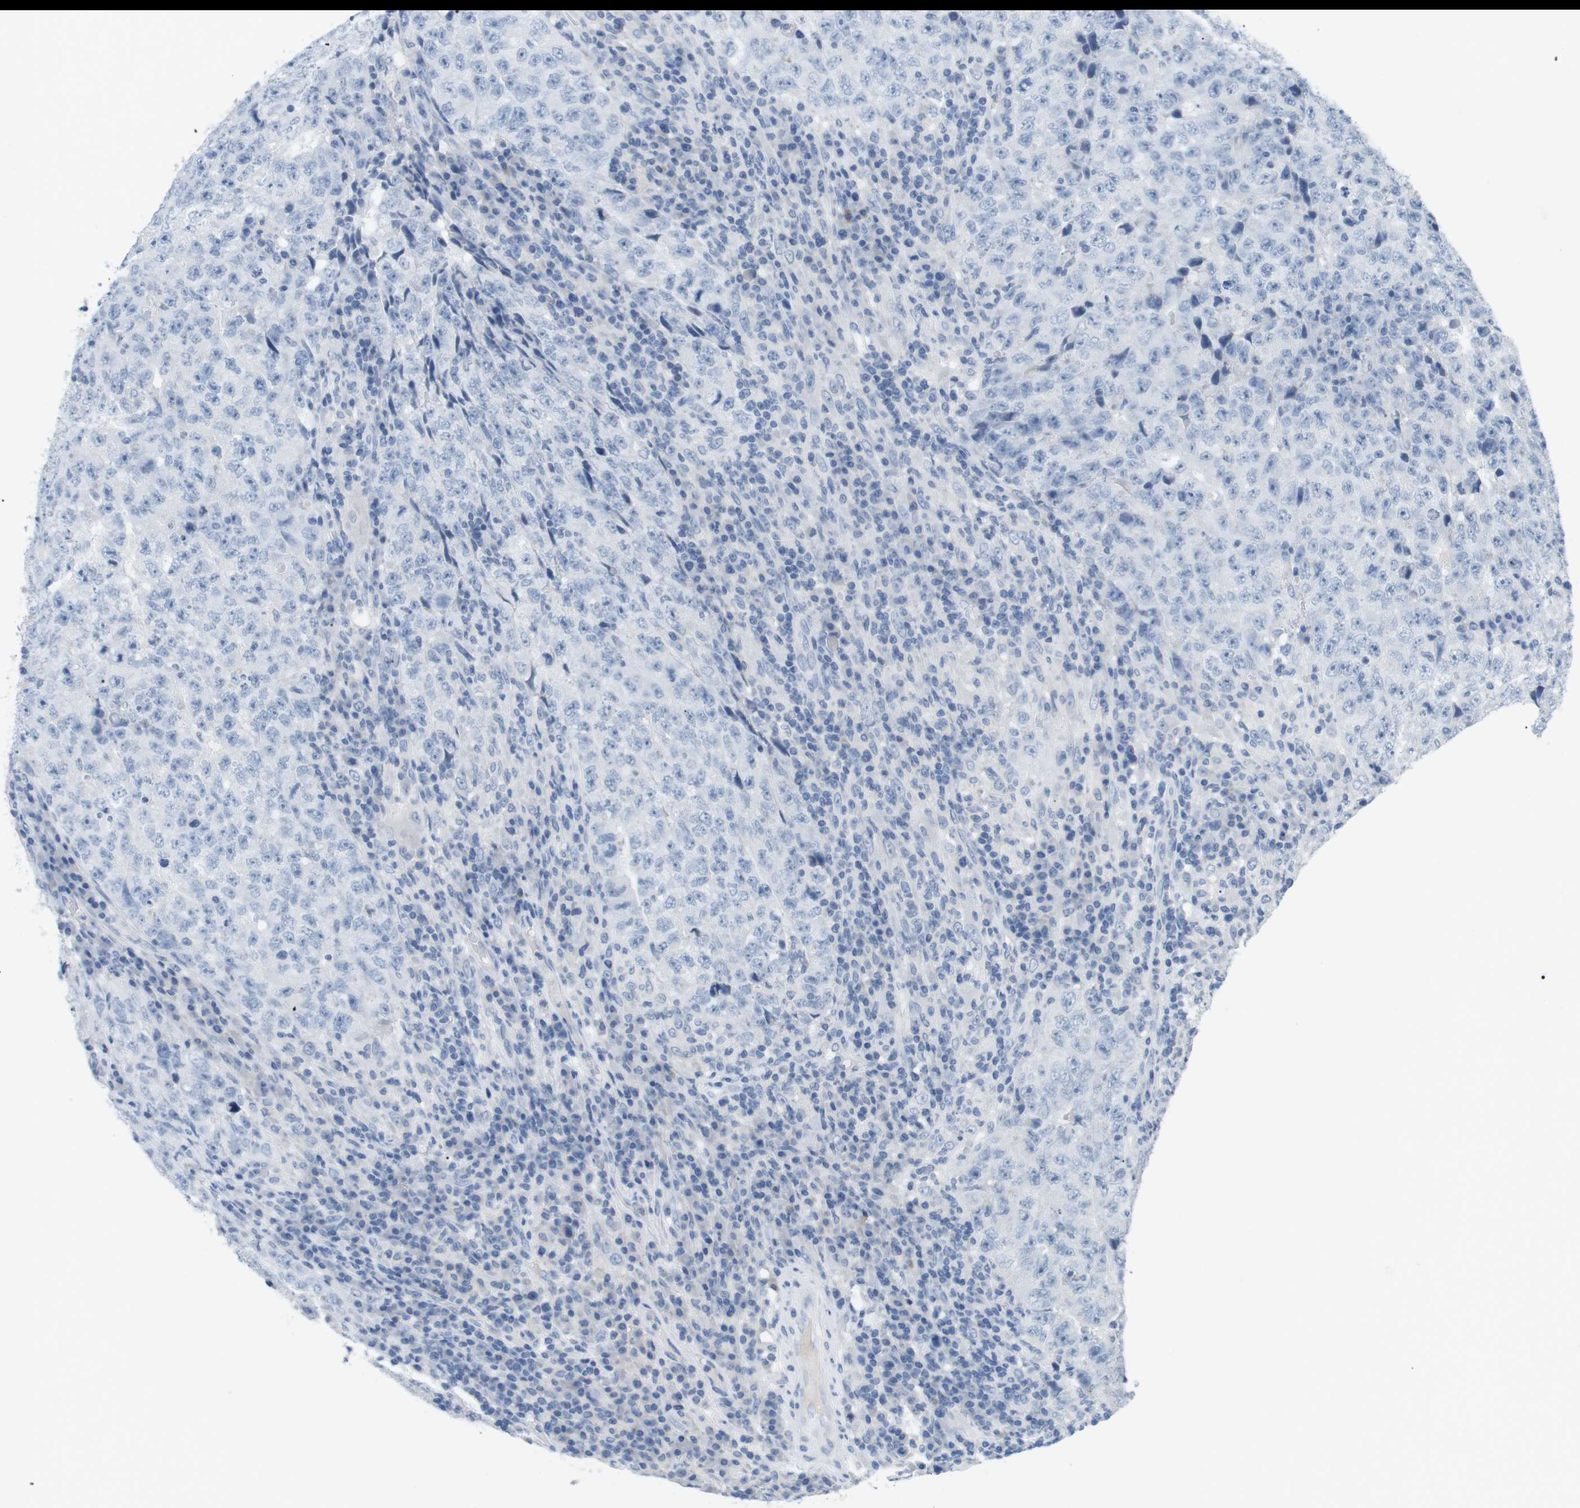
{"staining": {"intensity": "negative", "quantity": "none", "location": "none"}, "tissue": "testis cancer", "cell_type": "Tumor cells", "image_type": "cancer", "snomed": [{"axis": "morphology", "description": "Necrosis, NOS"}, {"axis": "morphology", "description": "Carcinoma, Embryonal, NOS"}, {"axis": "topography", "description": "Testis"}], "caption": "Tumor cells are negative for brown protein staining in testis cancer (embryonal carcinoma).", "gene": "HBG2", "patient": {"sex": "male", "age": 19}}